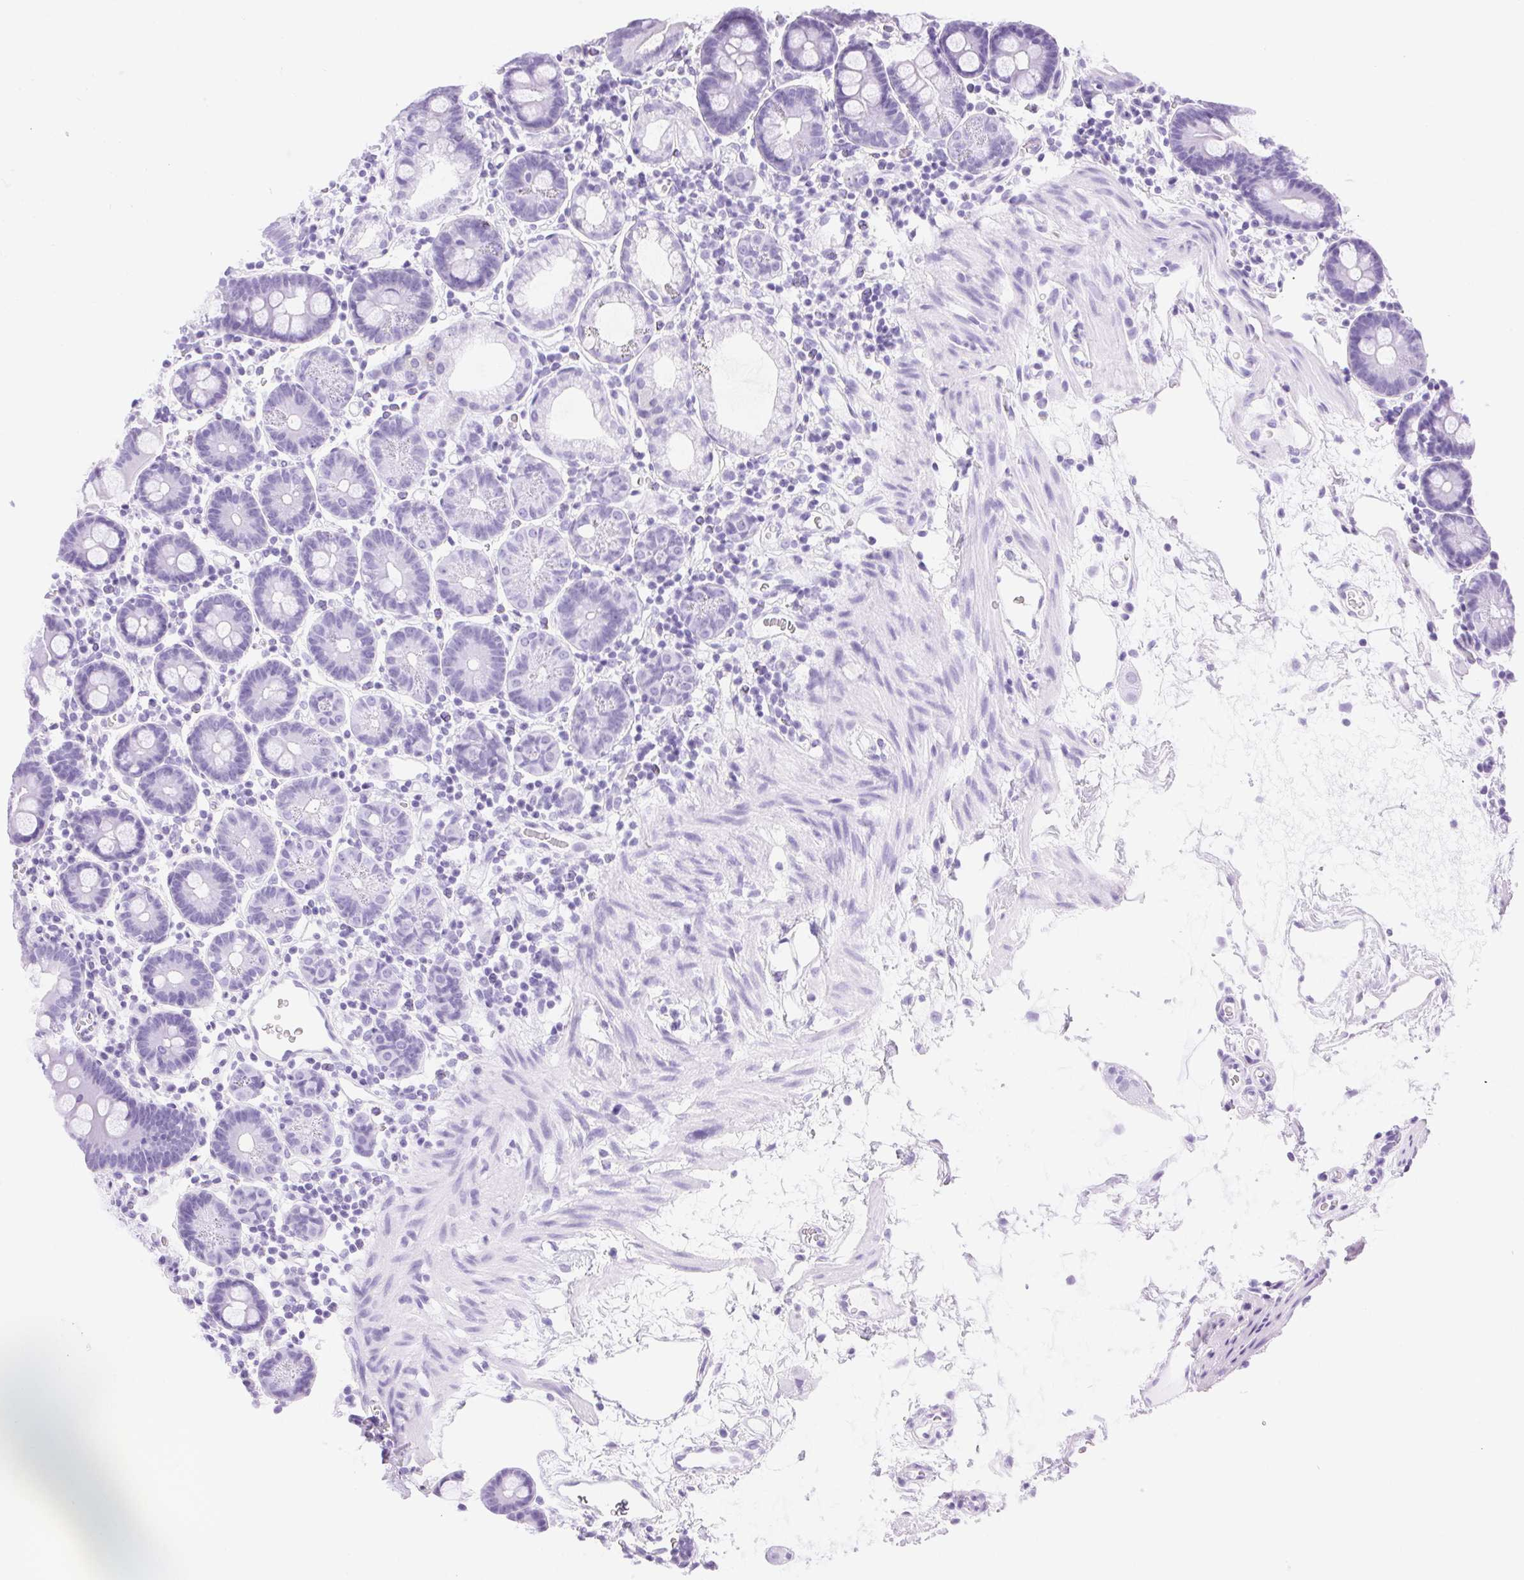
{"staining": {"intensity": "negative", "quantity": "none", "location": "none"}, "tissue": "duodenum", "cell_type": "Glandular cells", "image_type": "normal", "snomed": [{"axis": "morphology", "description": "Normal tissue, NOS"}, {"axis": "topography", "description": "Pancreas"}, {"axis": "topography", "description": "Duodenum"}], "caption": "Glandular cells show no significant staining in benign duodenum.", "gene": "FGA", "patient": {"sex": "male", "age": 59}}